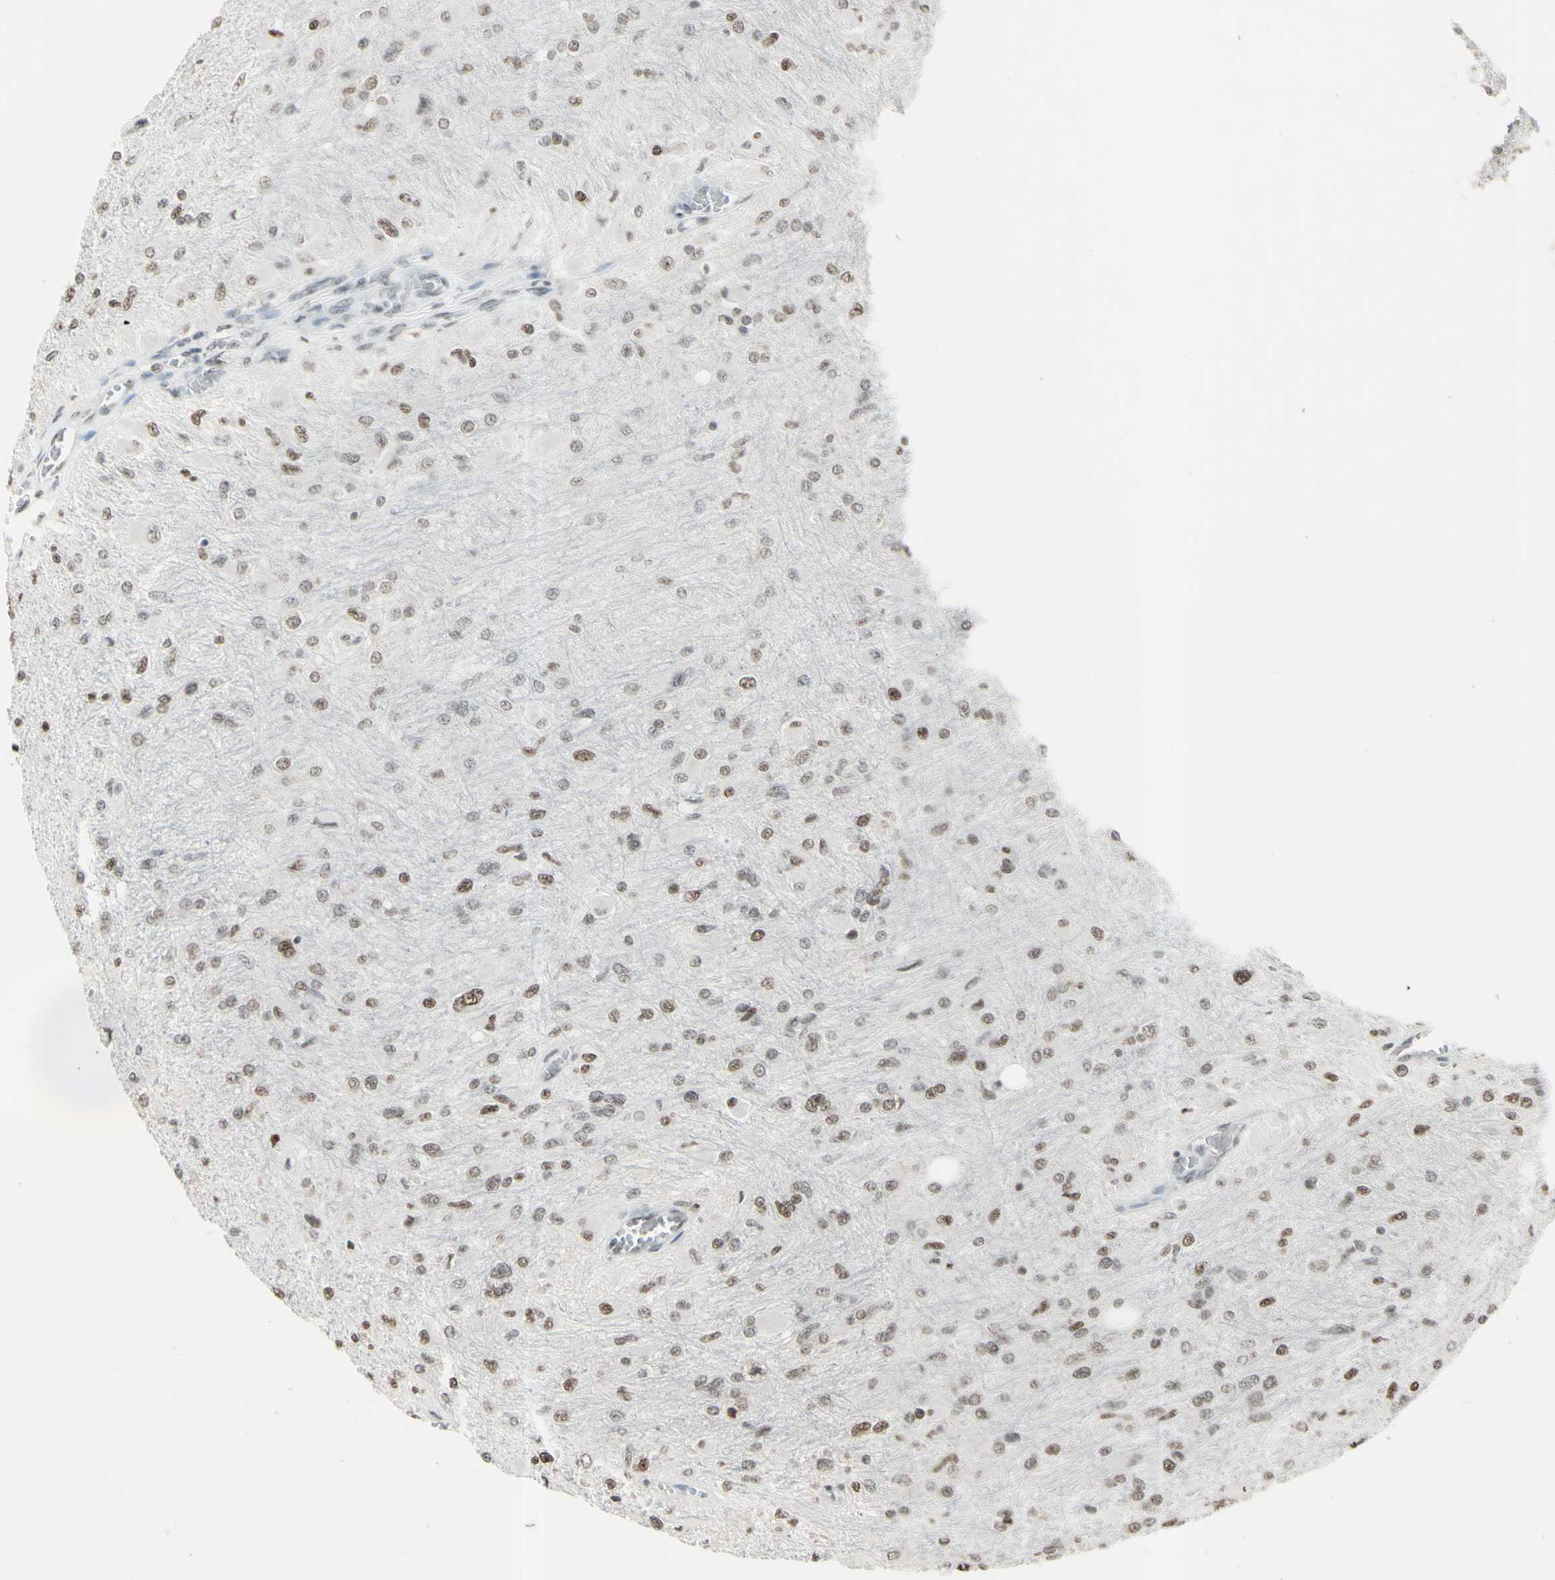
{"staining": {"intensity": "moderate", "quantity": "25%-75%", "location": "nuclear"}, "tissue": "glioma", "cell_type": "Tumor cells", "image_type": "cancer", "snomed": [{"axis": "morphology", "description": "Glioma, malignant, High grade"}, {"axis": "topography", "description": "Cerebral cortex"}], "caption": "The image displays immunohistochemical staining of glioma. There is moderate nuclear staining is identified in approximately 25%-75% of tumor cells.", "gene": "TRIM28", "patient": {"sex": "female", "age": 36}}